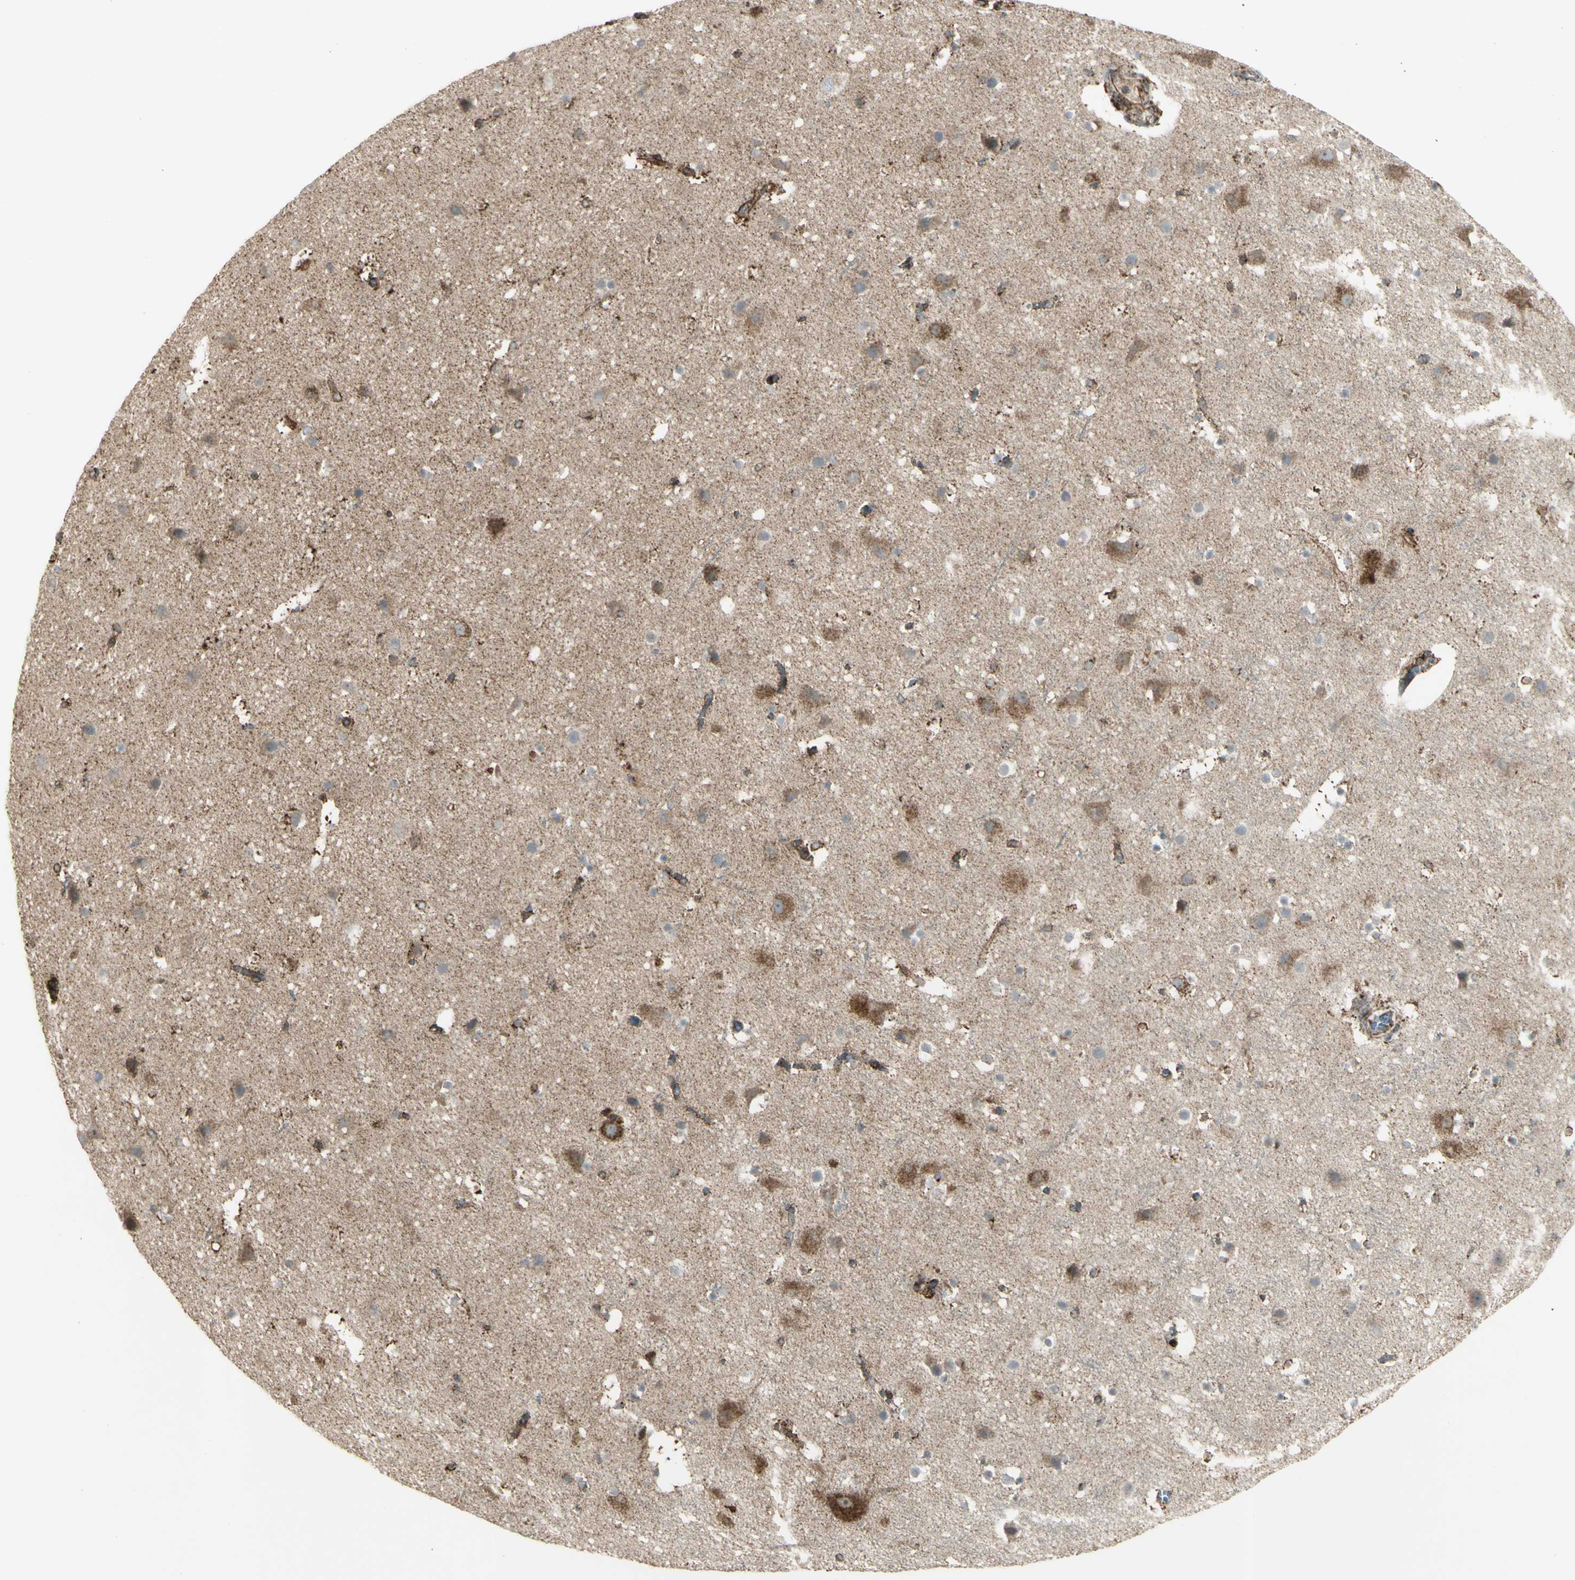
{"staining": {"intensity": "strong", "quantity": ">75%", "location": "cytoplasmic/membranous"}, "tissue": "cerebral cortex", "cell_type": "Endothelial cells", "image_type": "normal", "snomed": [{"axis": "morphology", "description": "Normal tissue, NOS"}, {"axis": "topography", "description": "Cerebral cortex"}], "caption": "Cerebral cortex stained for a protein (brown) shows strong cytoplasmic/membranous positive positivity in approximately >75% of endothelial cells.", "gene": "CYB5R1", "patient": {"sex": "male", "age": 45}}